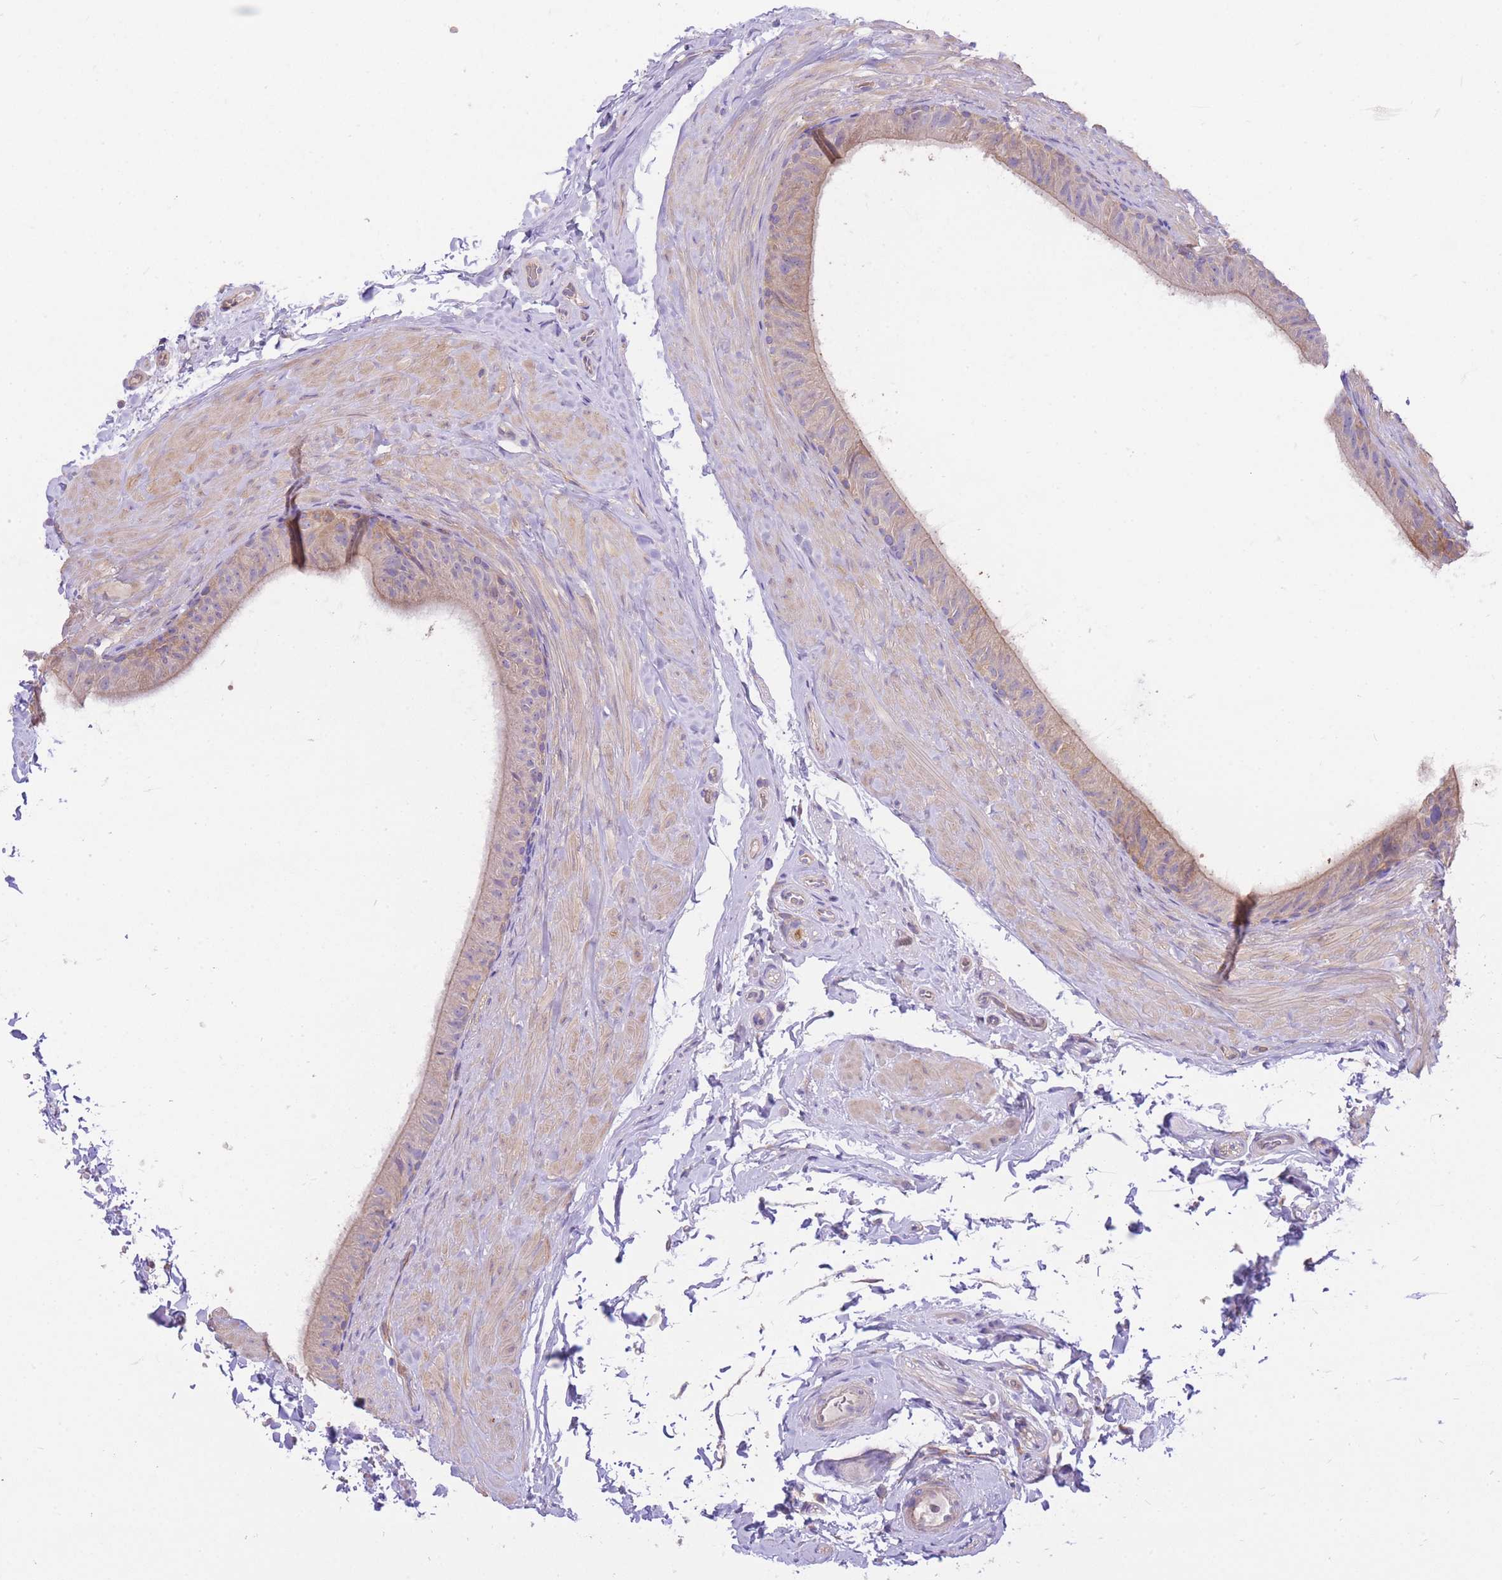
{"staining": {"intensity": "weak", "quantity": "25%-75%", "location": "cytoplasmic/membranous"}, "tissue": "epididymis", "cell_type": "Glandular cells", "image_type": "normal", "snomed": [{"axis": "morphology", "description": "Normal tissue, NOS"}, {"axis": "topography", "description": "Epididymis"}], "caption": "This is an image of immunohistochemistry (IHC) staining of benign epididymis, which shows weak expression in the cytoplasmic/membranous of glandular cells.", "gene": "INSYN2B", "patient": {"sex": "male", "age": 49}}